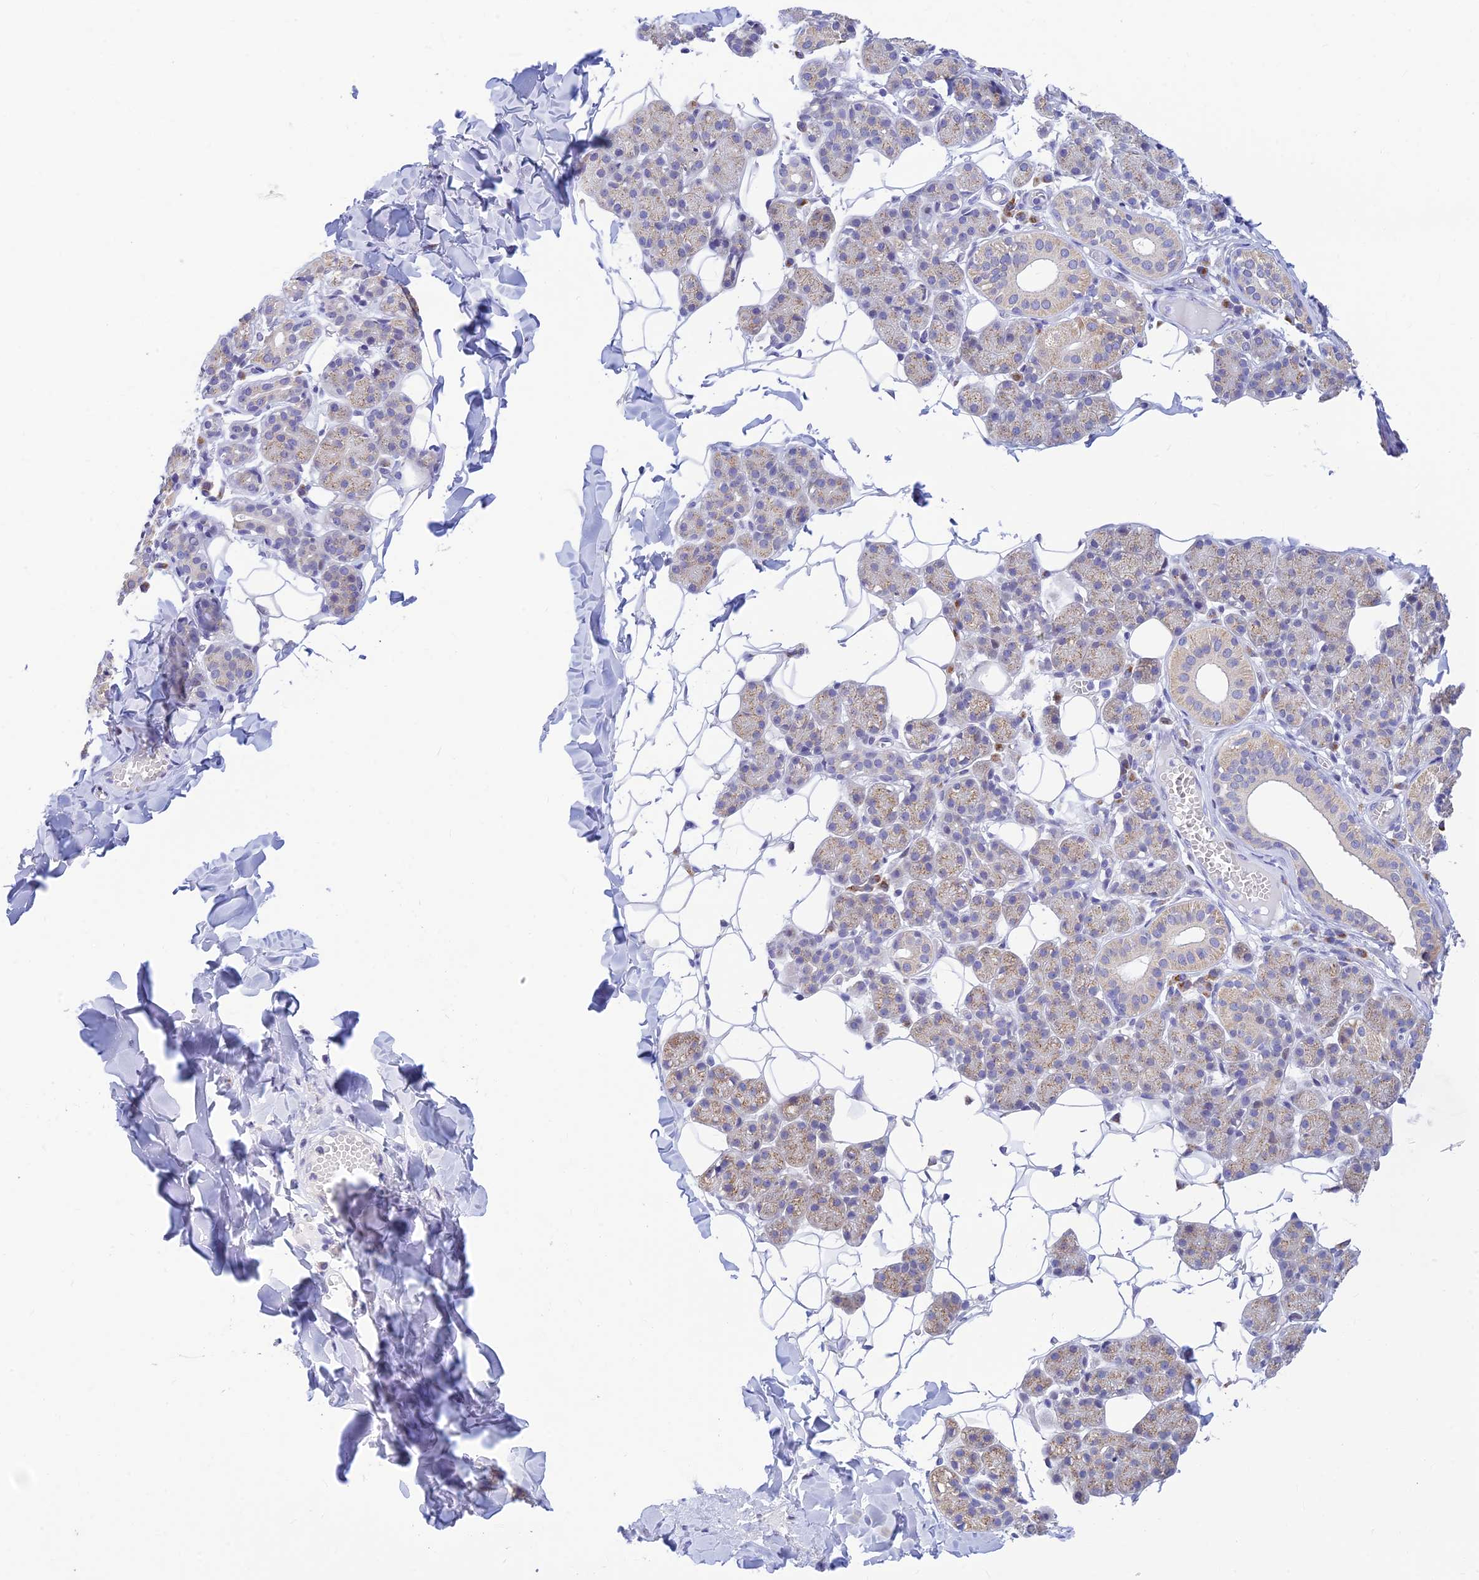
{"staining": {"intensity": "moderate", "quantity": "<25%", "location": "cytoplasmic/membranous"}, "tissue": "salivary gland", "cell_type": "Glandular cells", "image_type": "normal", "snomed": [{"axis": "morphology", "description": "Normal tissue, NOS"}, {"axis": "topography", "description": "Salivary gland"}], "caption": "The image reveals a brown stain indicating the presence of a protein in the cytoplasmic/membranous of glandular cells in salivary gland.", "gene": "INKA1", "patient": {"sex": "female", "age": 33}}